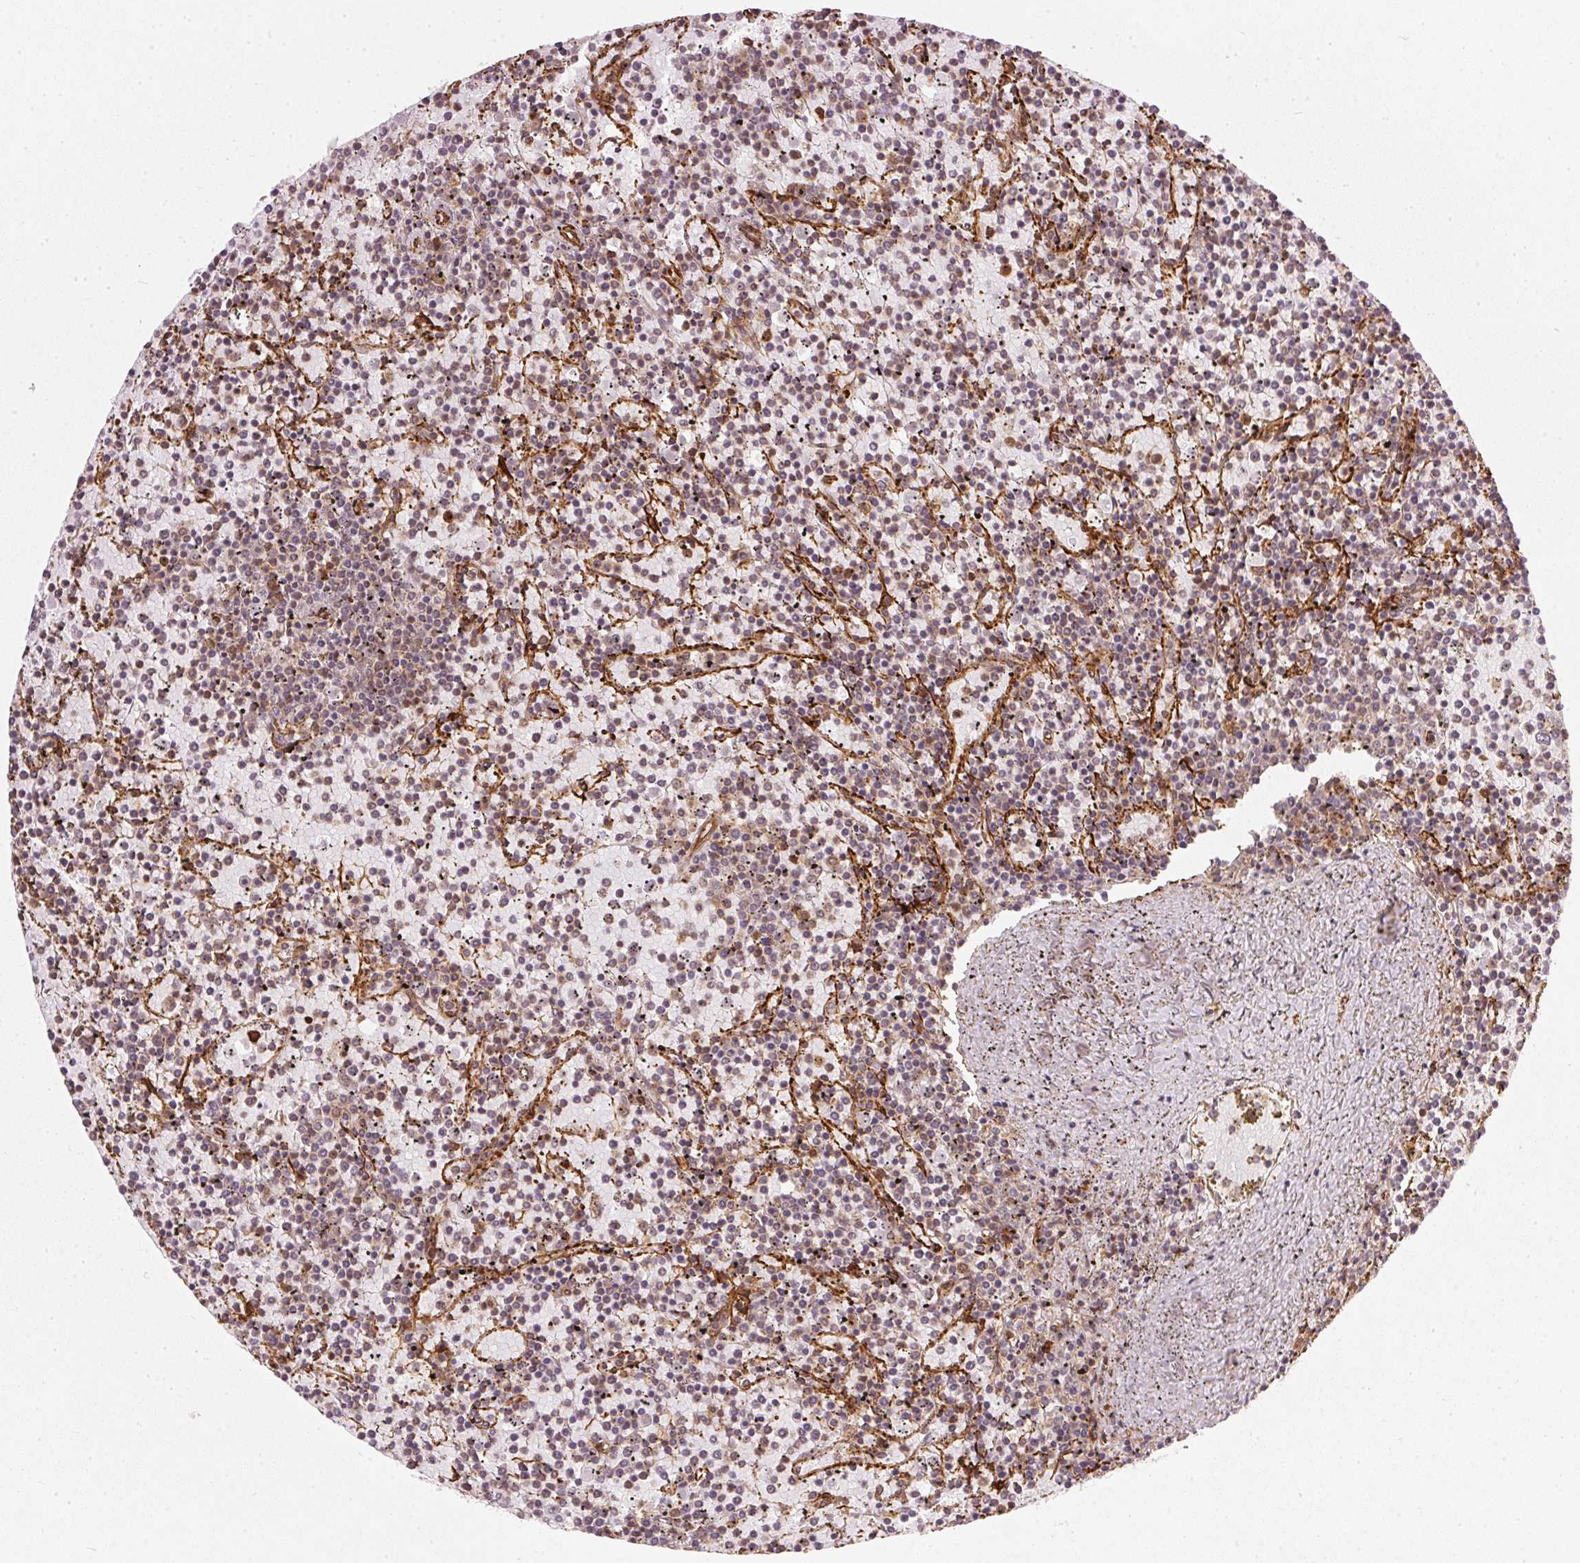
{"staining": {"intensity": "weak", "quantity": "25%-75%", "location": "cytoplasmic/membranous"}, "tissue": "lymphoma", "cell_type": "Tumor cells", "image_type": "cancer", "snomed": [{"axis": "morphology", "description": "Malignant lymphoma, non-Hodgkin's type, Low grade"}, {"axis": "topography", "description": "Spleen"}], "caption": "A low amount of weak cytoplasmic/membranous staining is present in approximately 25%-75% of tumor cells in lymphoma tissue.", "gene": "NADK2", "patient": {"sex": "female", "age": 77}}